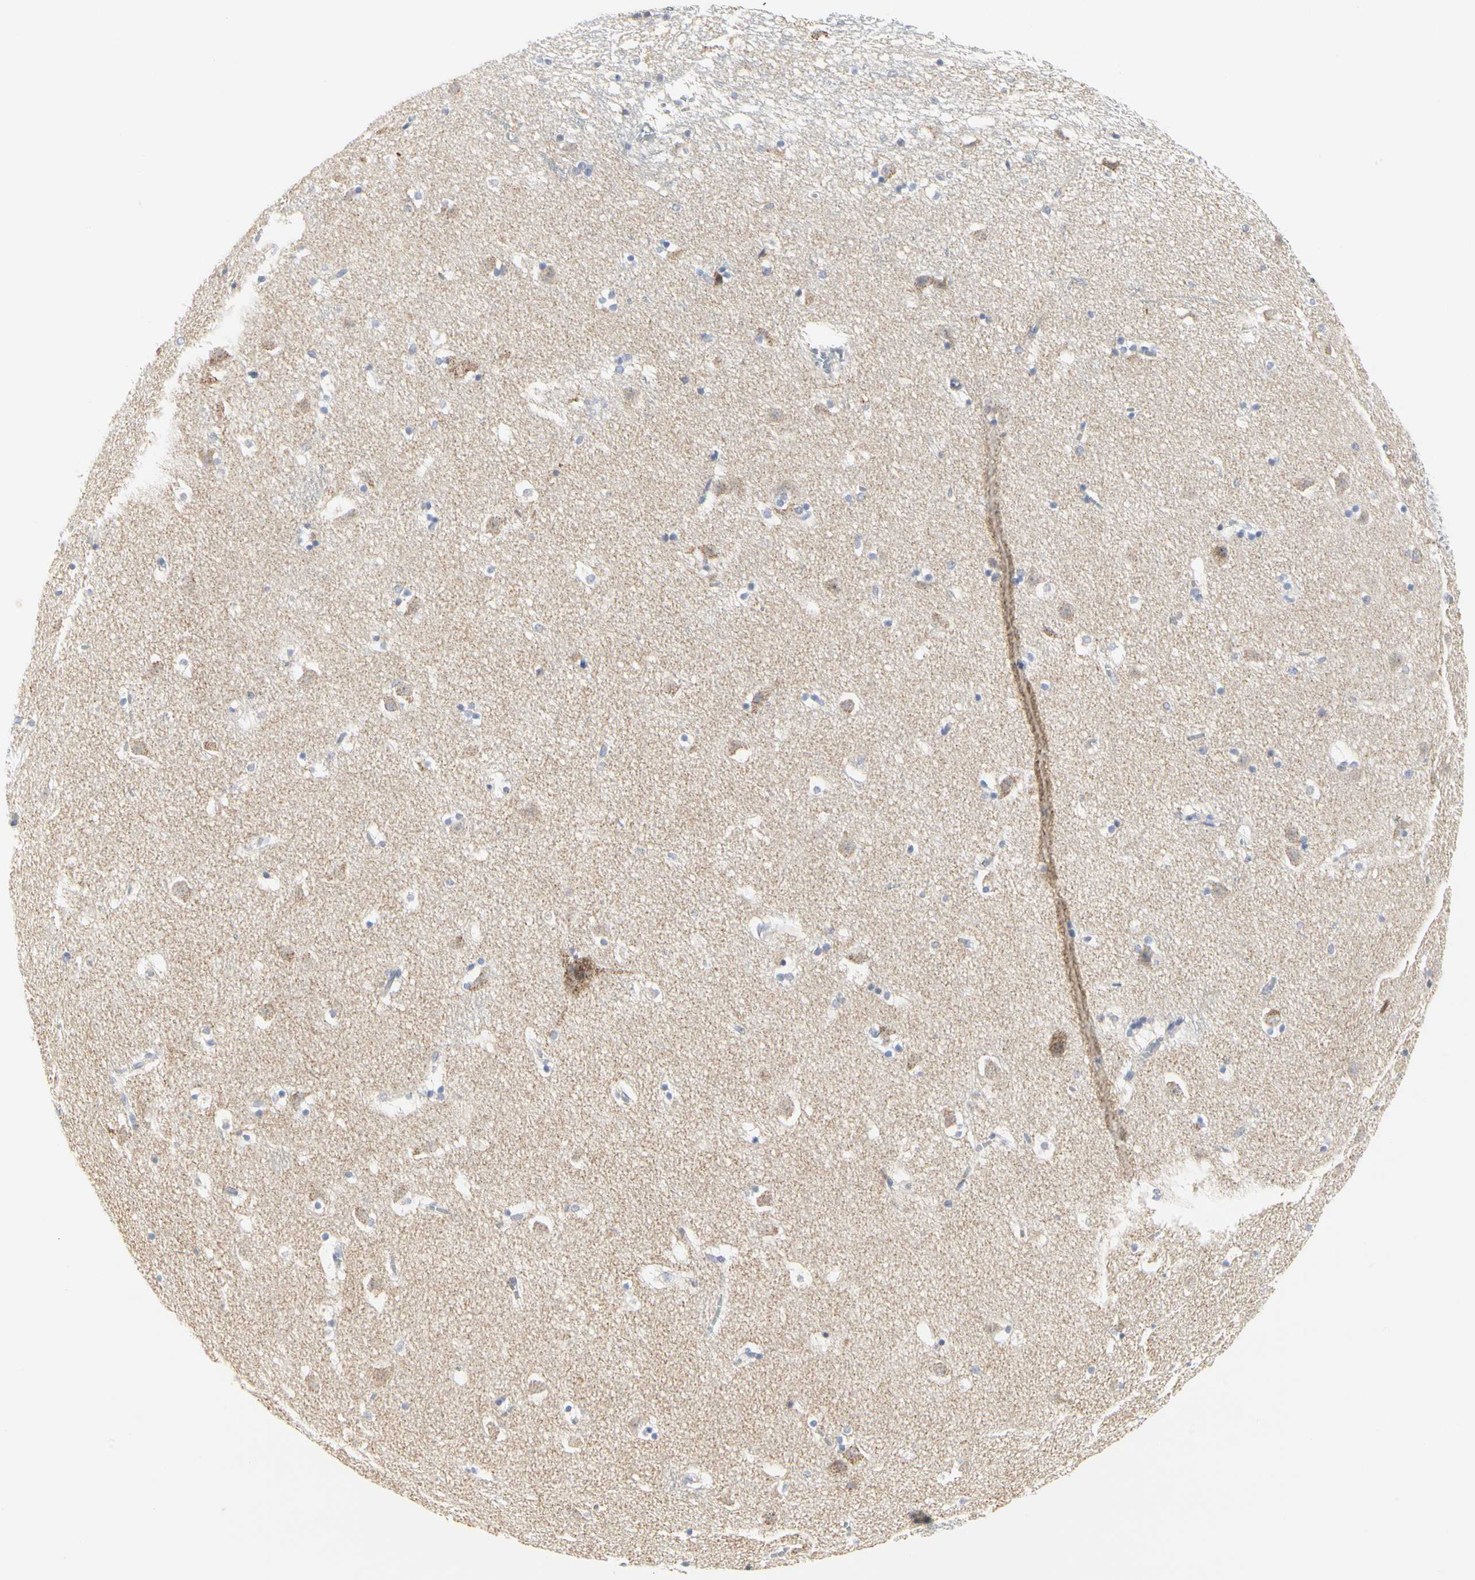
{"staining": {"intensity": "moderate", "quantity": "<25%", "location": "cytoplasmic/membranous"}, "tissue": "caudate", "cell_type": "Glial cells", "image_type": "normal", "snomed": [{"axis": "morphology", "description": "Normal tissue, NOS"}, {"axis": "topography", "description": "Lateral ventricle wall"}], "caption": "Immunohistochemistry of normal human caudate demonstrates low levels of moderate cytoplasmic/membranous staining in about <25% of glial cells. (IHC, brightfield microscopy, high magnification).", "gene": "SHANK2", "patient": {"sex": "male", "age": 45}}